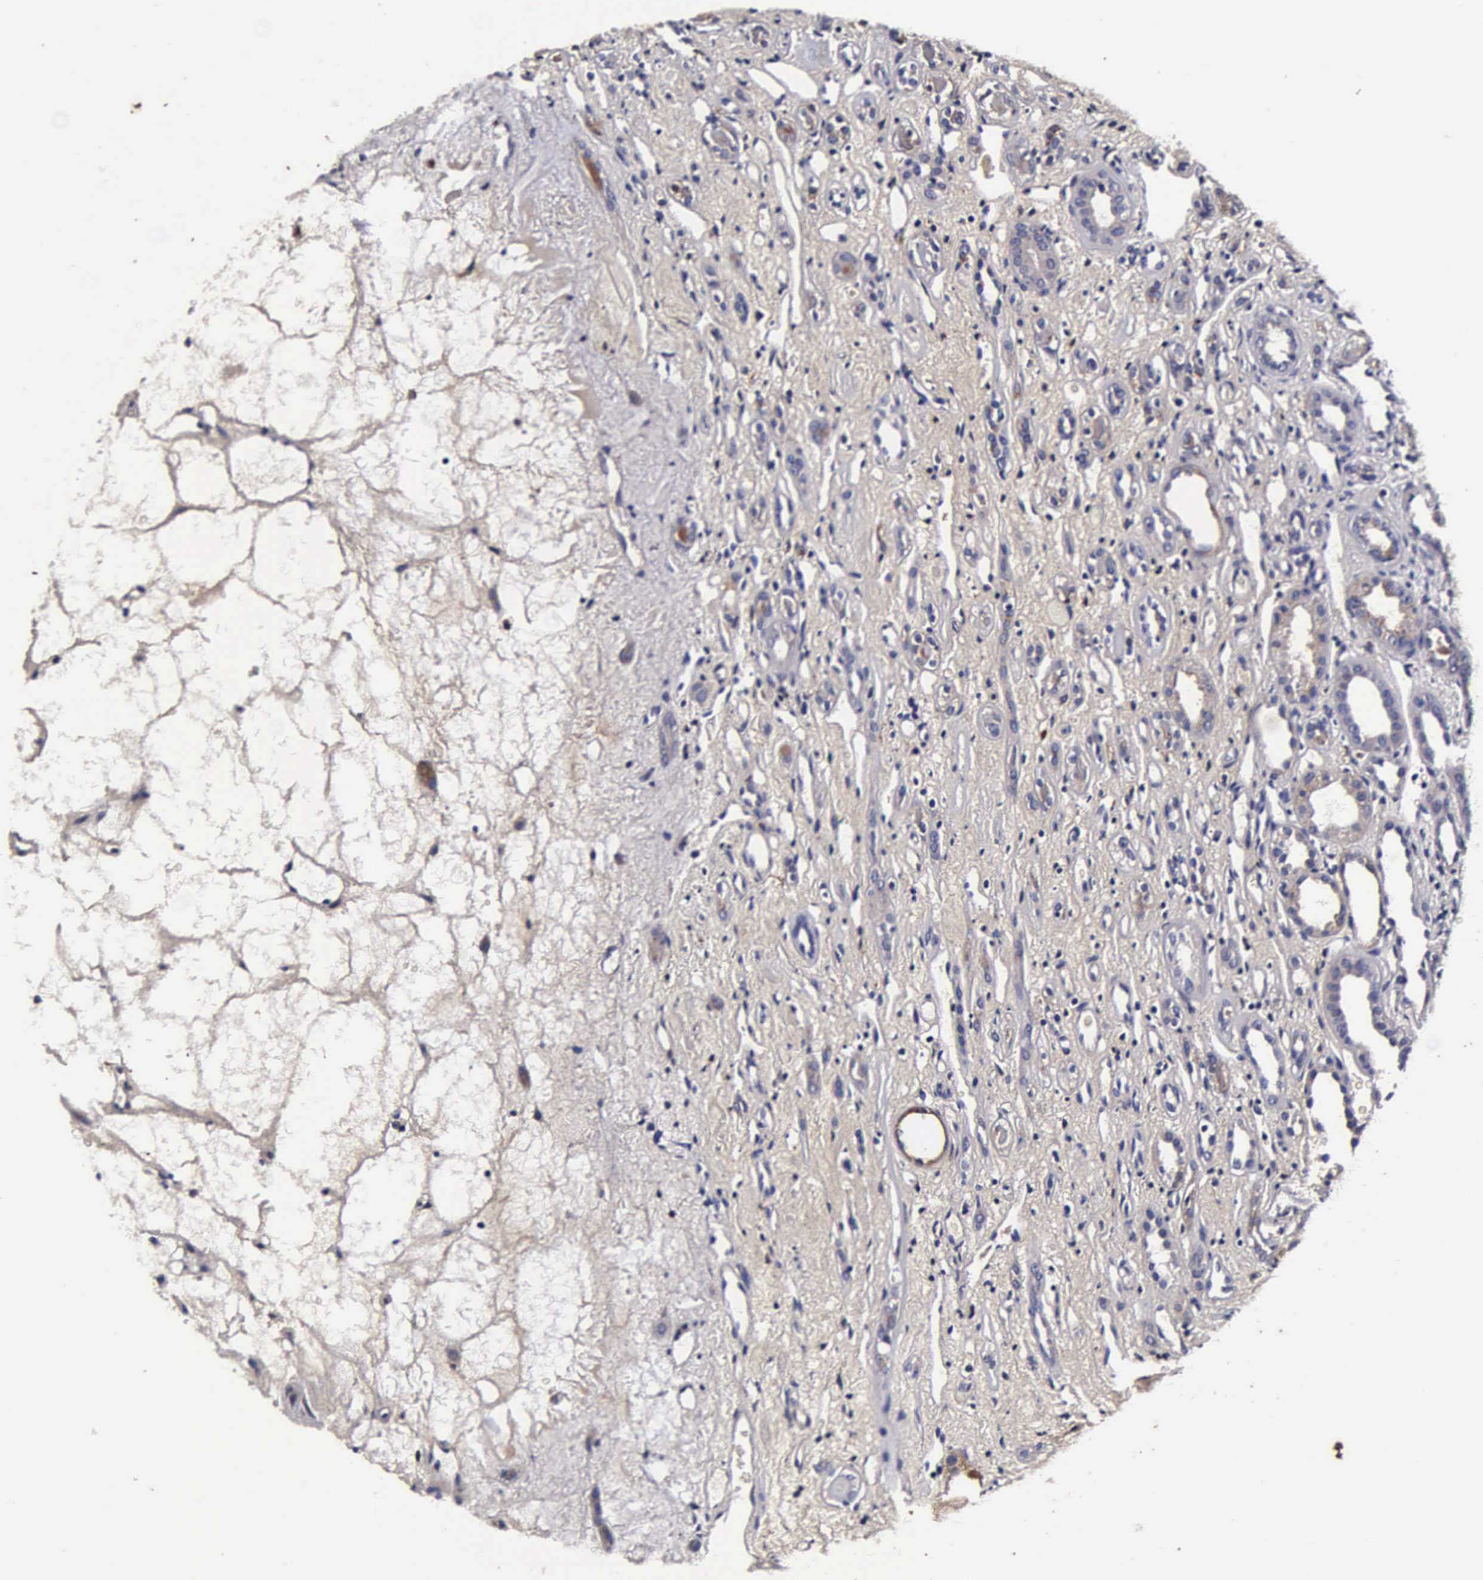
{"staining": {"intensity": "moderate", "quantity": "25%-75%", "location": "cytoplasmic/membranous"}, "tissue": "renal cancer", "cell_type": "Tumor cells", "image_type": "cancer", "snomed": [{"axis": "morphology", "description": "Adenocarcinoma, NOS"}, {"axis": "topography", "description": "Kidney"}], "caption": "Moderate cytoplasmic/membranous protein positivity is seen in approximately 25%-75% of tumor cells in renal cancer. (Stains: DAB in brown, nuclei in blue, Microscopy: brightfield microscopy at high magnification).", "gene": "CST3", "patient": {"sex": "female", "age": 60}}